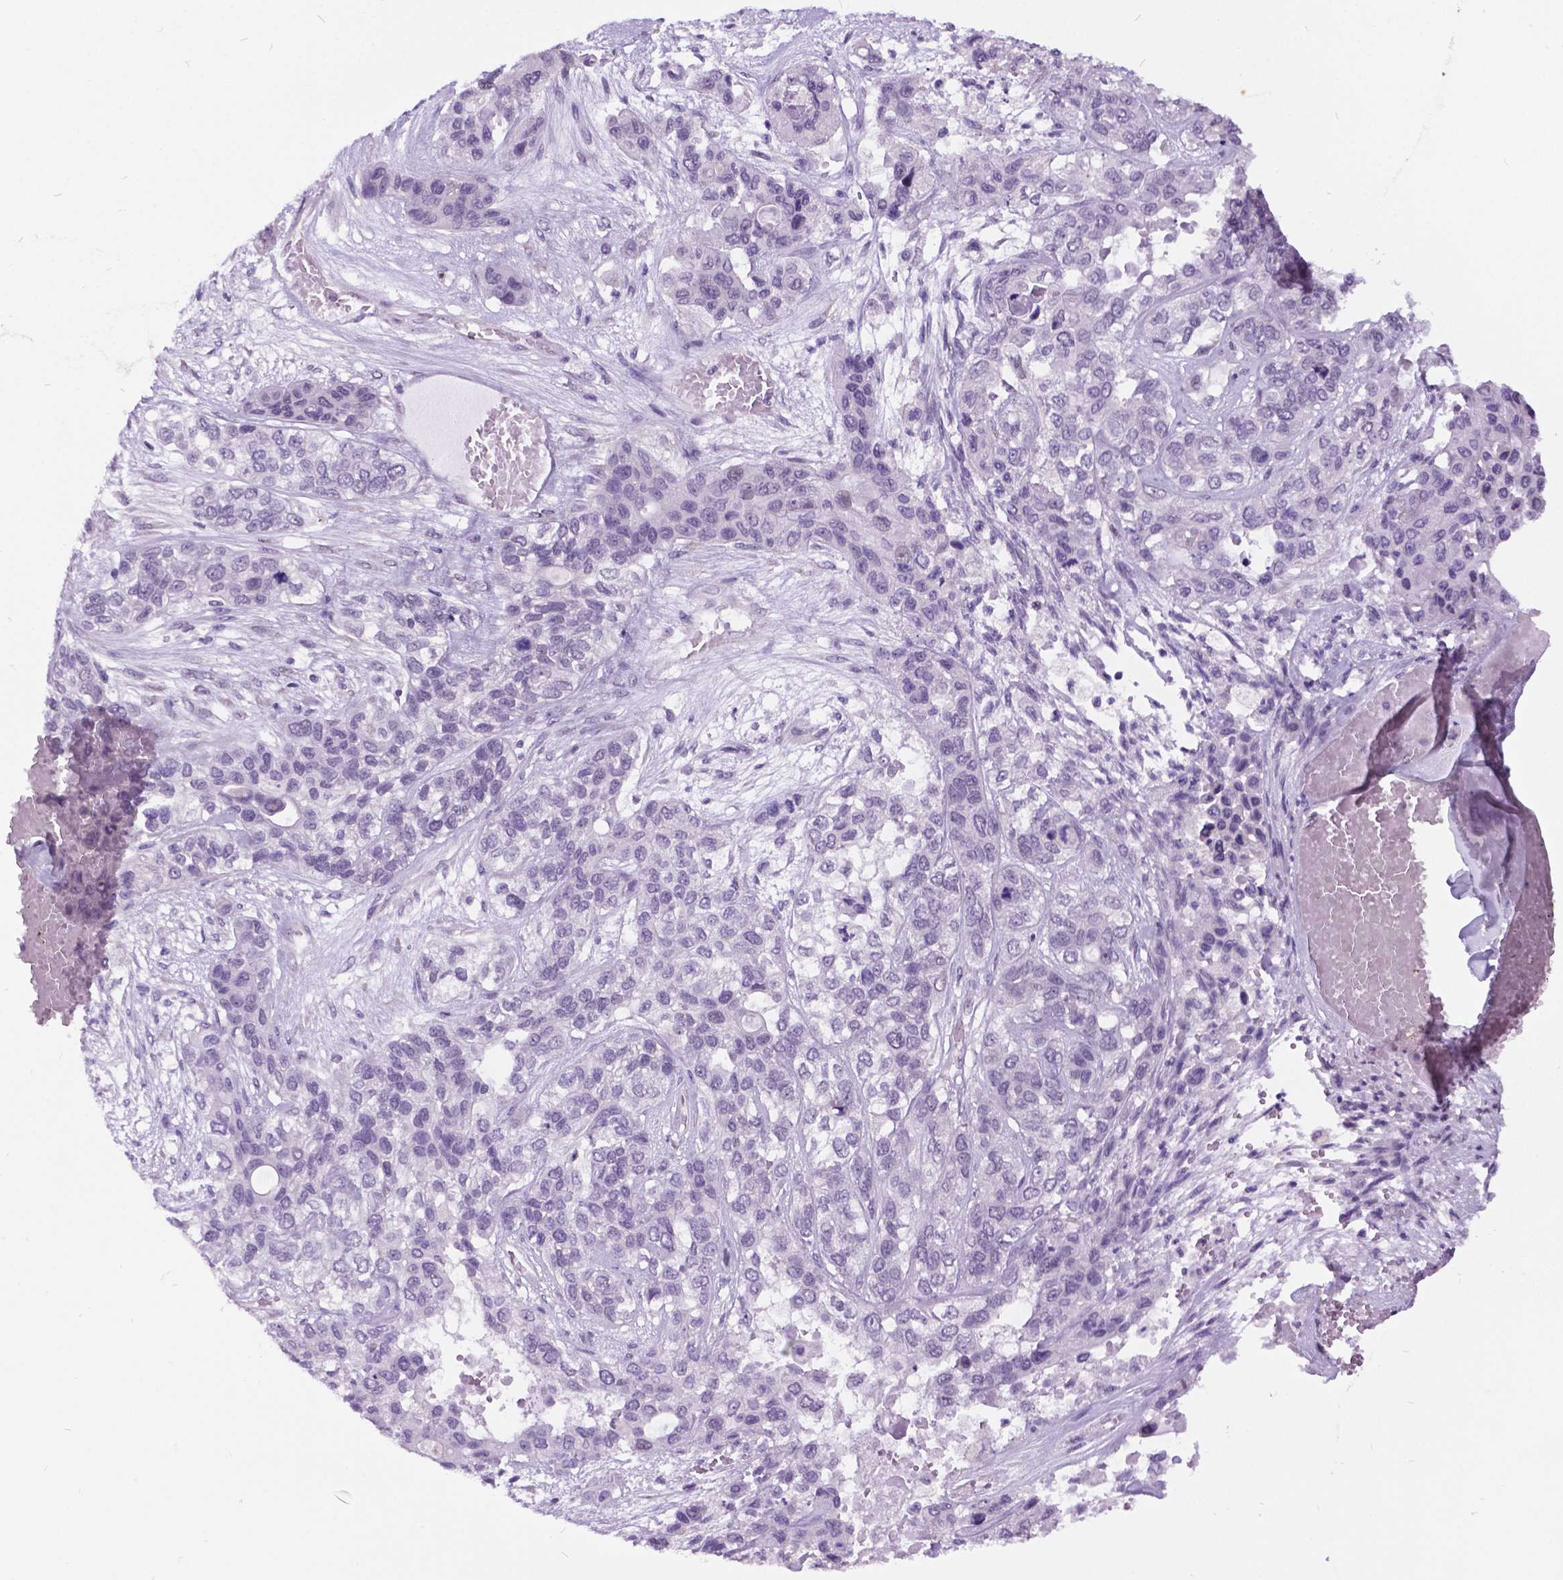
{"staining": {"intensity": "negative", "quantity": "none", "location": "none"}, "tissue": "lung cancer", "cell_type": "Tumor cells", "image_type": "cancer", "snomed": [{"axis": "morphology", "description": "Squamous cell carcinoma, NOS"}, {"axis": "topography", "description": "Lung"}], "caption": "Immunohistochemistry (IHC) of human lung cancer demonstrates no staining in tumor cells. (Immunohistochemistry (IHC), brightfield microscopy, high magnification).", "gene": "DPF3", "patient": {"sex": "female", "age": 70}}